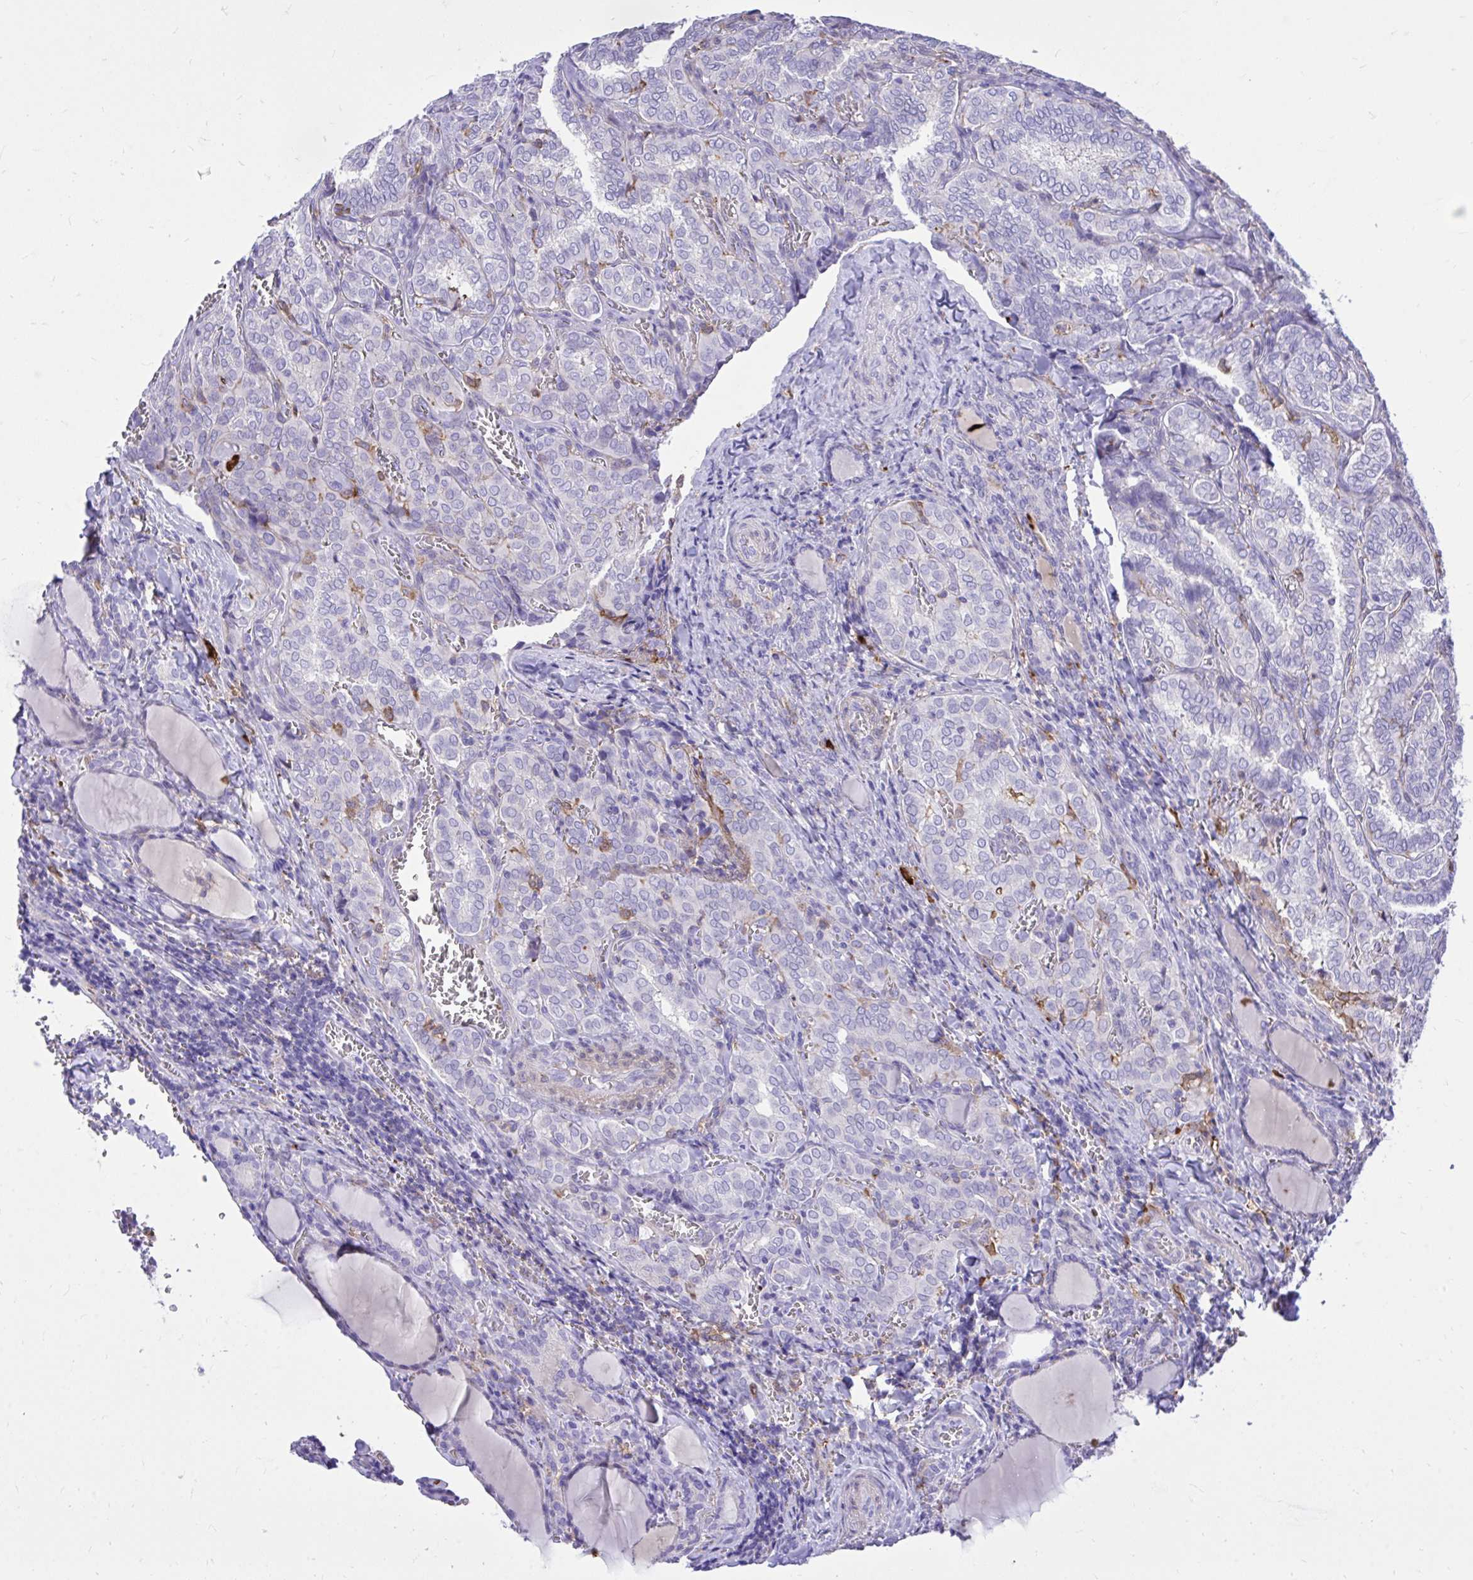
{"staining": {"intensity": "negative", "quantity": "none", "location": "none"}, "tissue": "thyroid cancer", "cell_type": "Tumor cells", "image_type": "cancer", "snomed": [{"axis": "morphology", "description": "Papillary adenocarcinoma, NOS"}, {"axis": "topography", "description": "Thyroid gland"}], "caption": "Immunohistochemistry histopathology image of neoplastic tissue: human papillary adenocarcinoma (thyroid) stained with DAB reveals no significant protein expression in tumor cells.", "gene": "TLR7", "patient": {"sex": "female", "age": 30}}